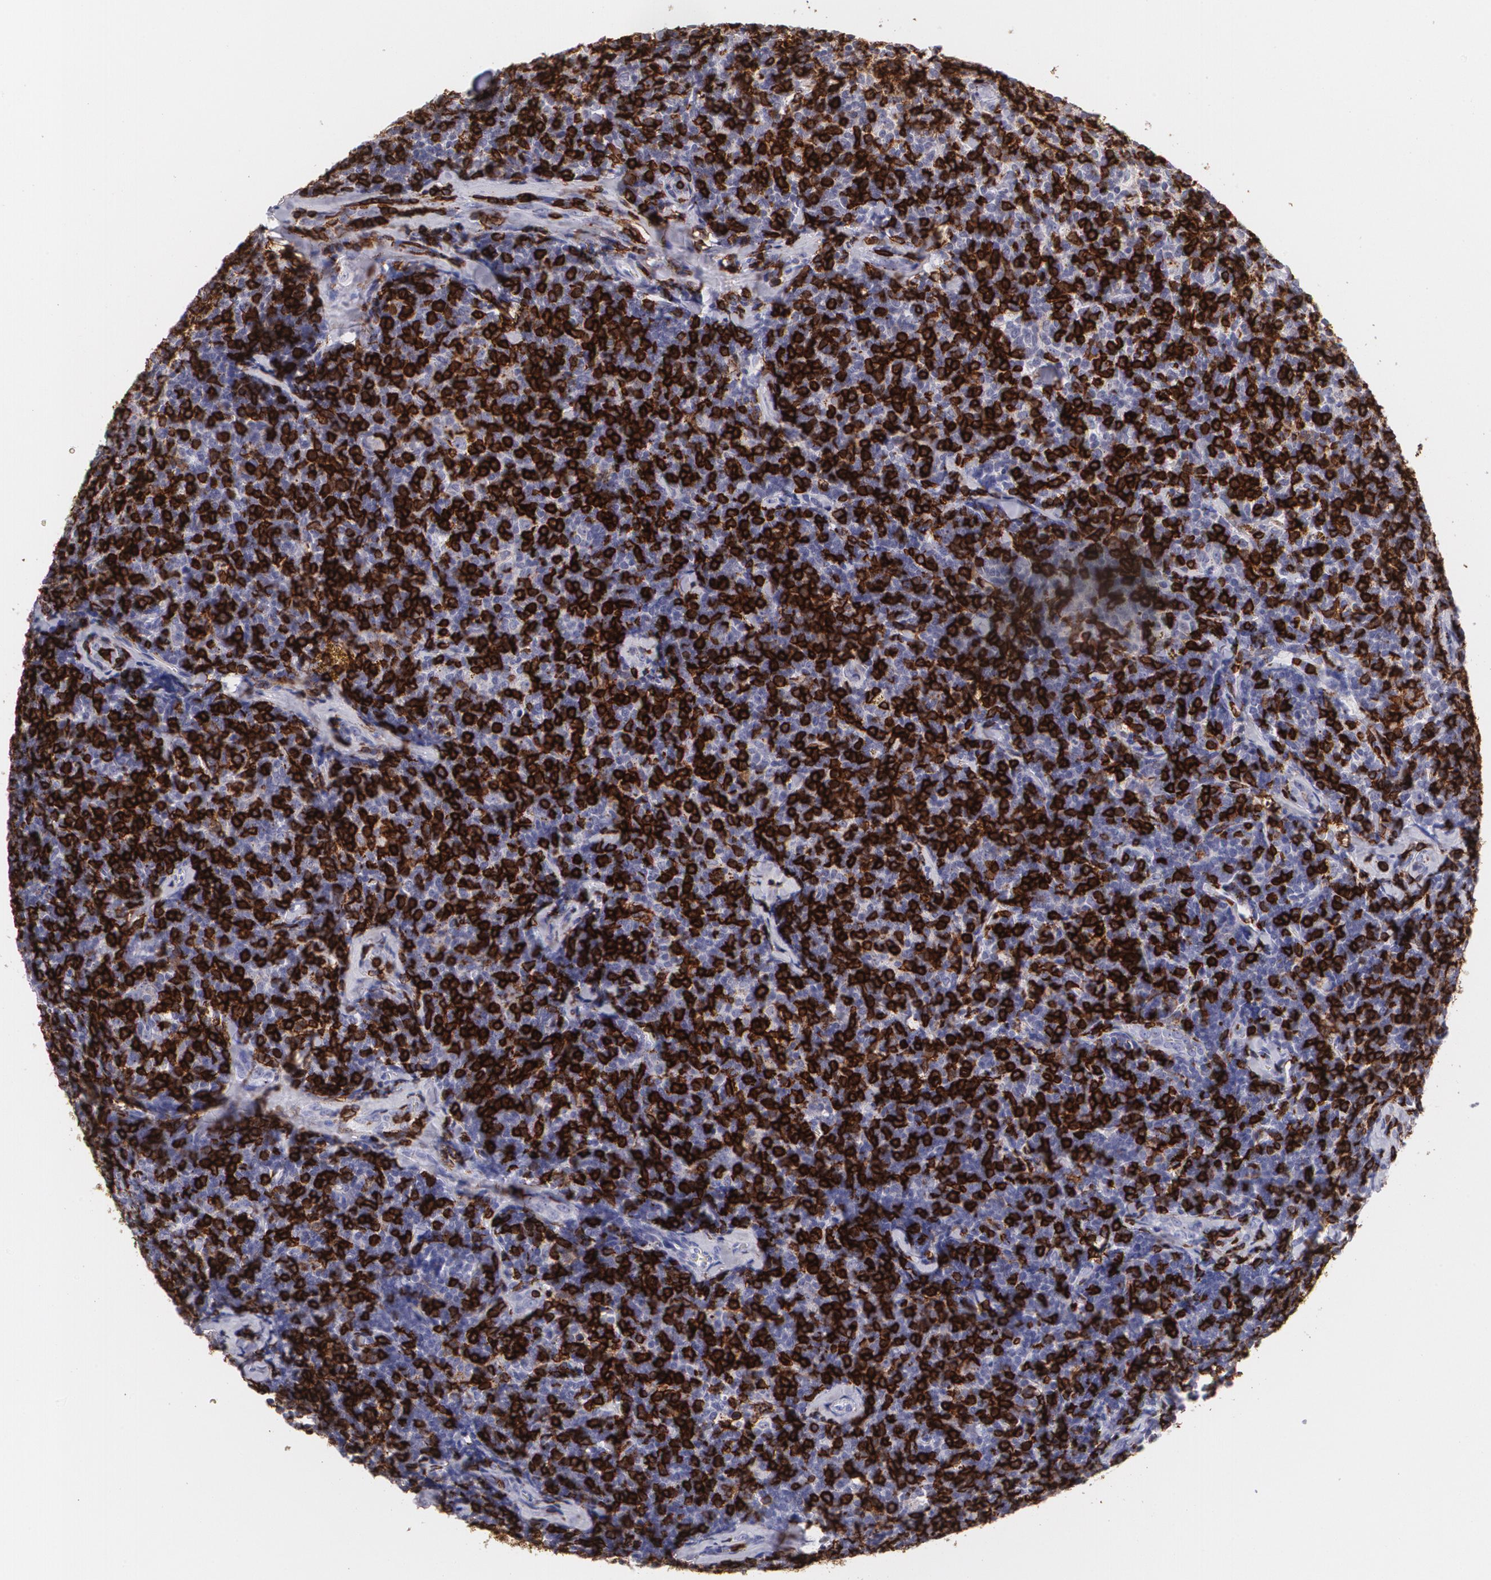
{"staining": {"intensity": "negative", "quantity": "none", "location": "none"}, "tissue": "lymphoma", "cell_type": "Tumor cells", "image_type": "cancer", "snomed": [{"axis": "morphology", "description": "Malignant lymphoma, non-Hodgkin's type, Low grade"}, {"axis": "topography", "description": "Lymph node"}], "caption": "Tumor cells are negative for brown protein staining in malignant lymphoma, non-Hodgkin's type (low-grade).", "gene": "PTPRC", "patient": {"sex": "female", "age": 56}}